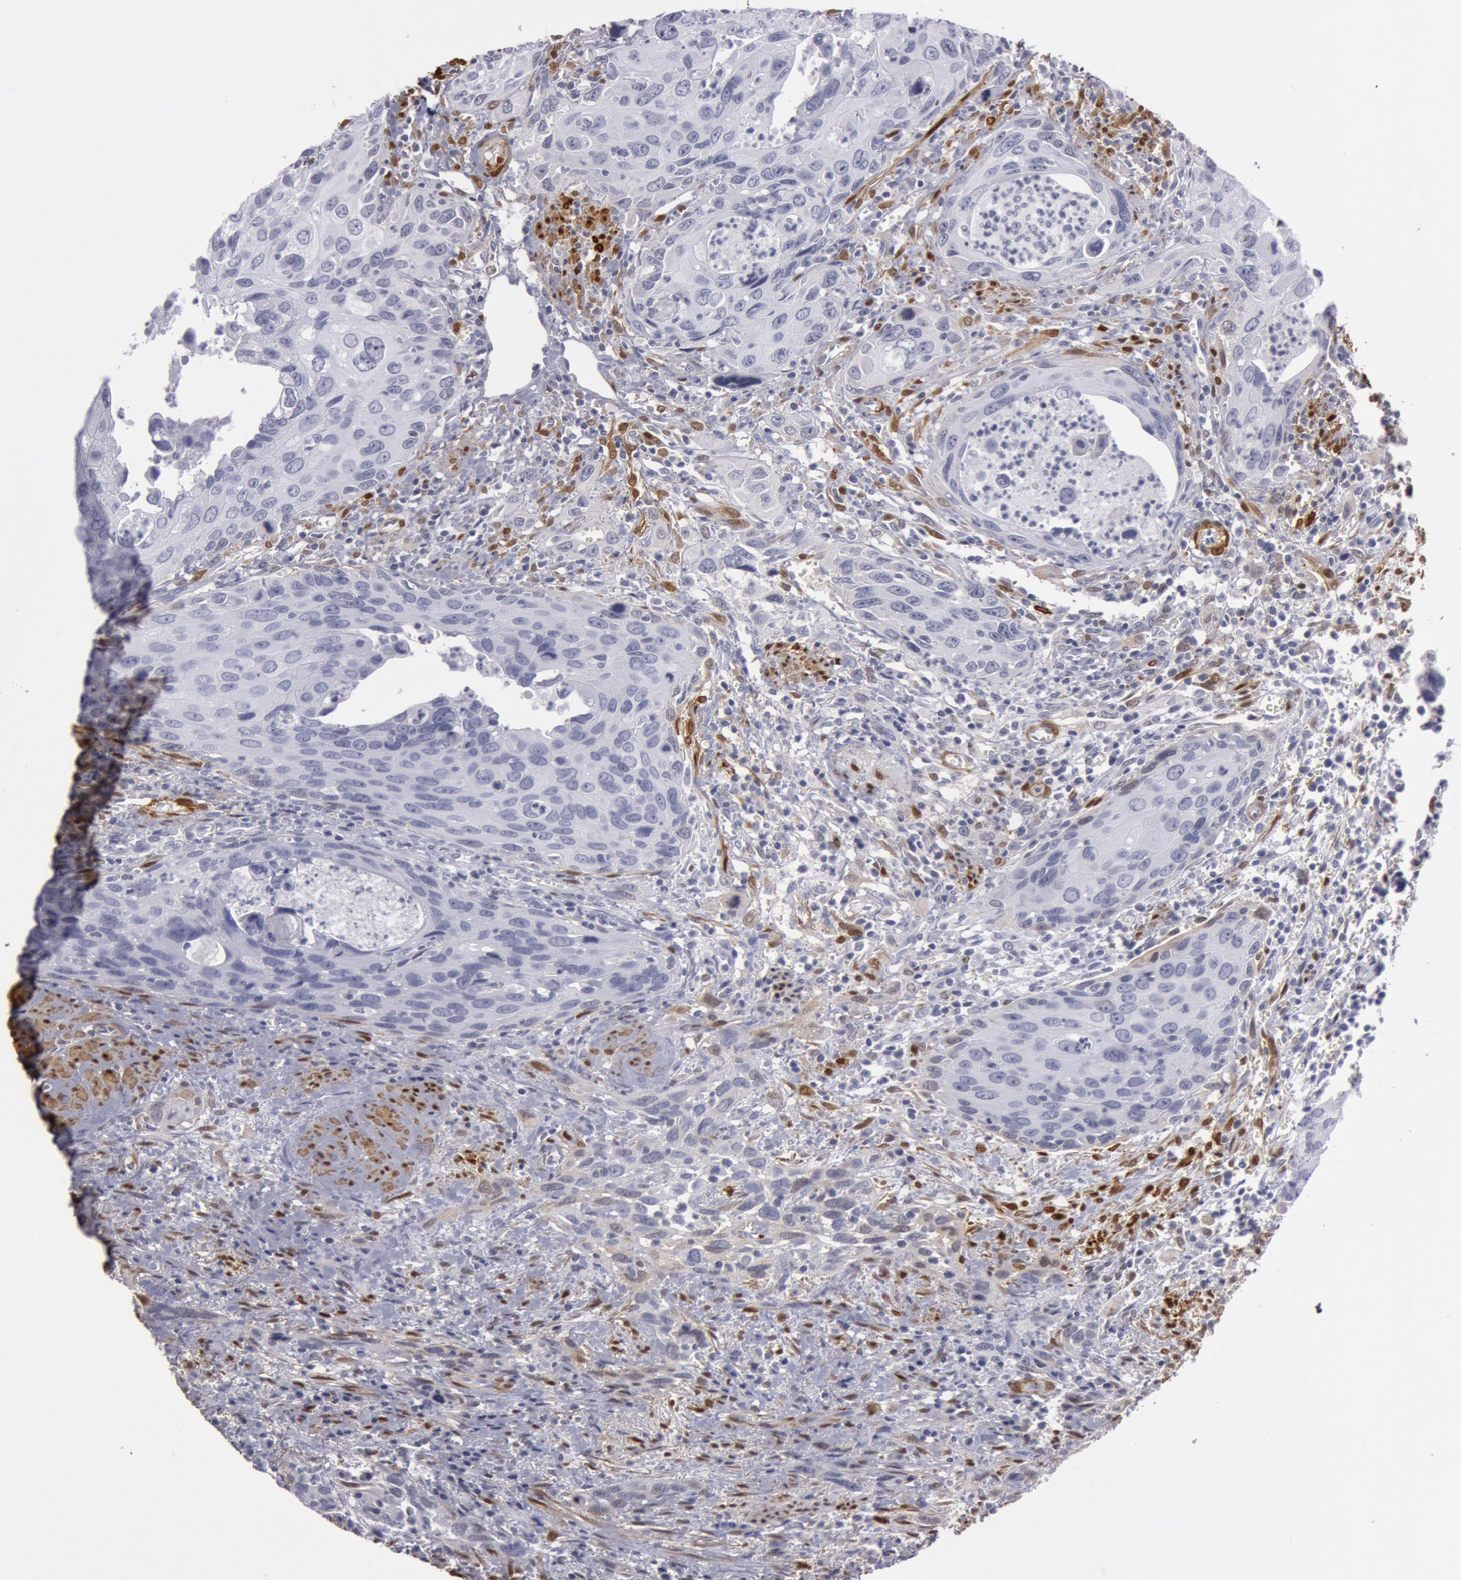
{"staining": {"intensity": "negative", "quantity": "none", "location": "none"}, "tissue": "urothelial cancer", "cell_type": "Tumor cells", "image_type": "cancer", "snomed": [{"axis": "morphology", "description": "Urothelial carcinoma, High grade"}, {"axis": "topography", "description": "Urinary bladder"}], "caption": "A high-resolution image shows IHC staining of urothelial cancer, which exhibits no significant staining in tumor cells.", "gene": "TAGLN", "patient": {"sex": "male", "age": 71}}